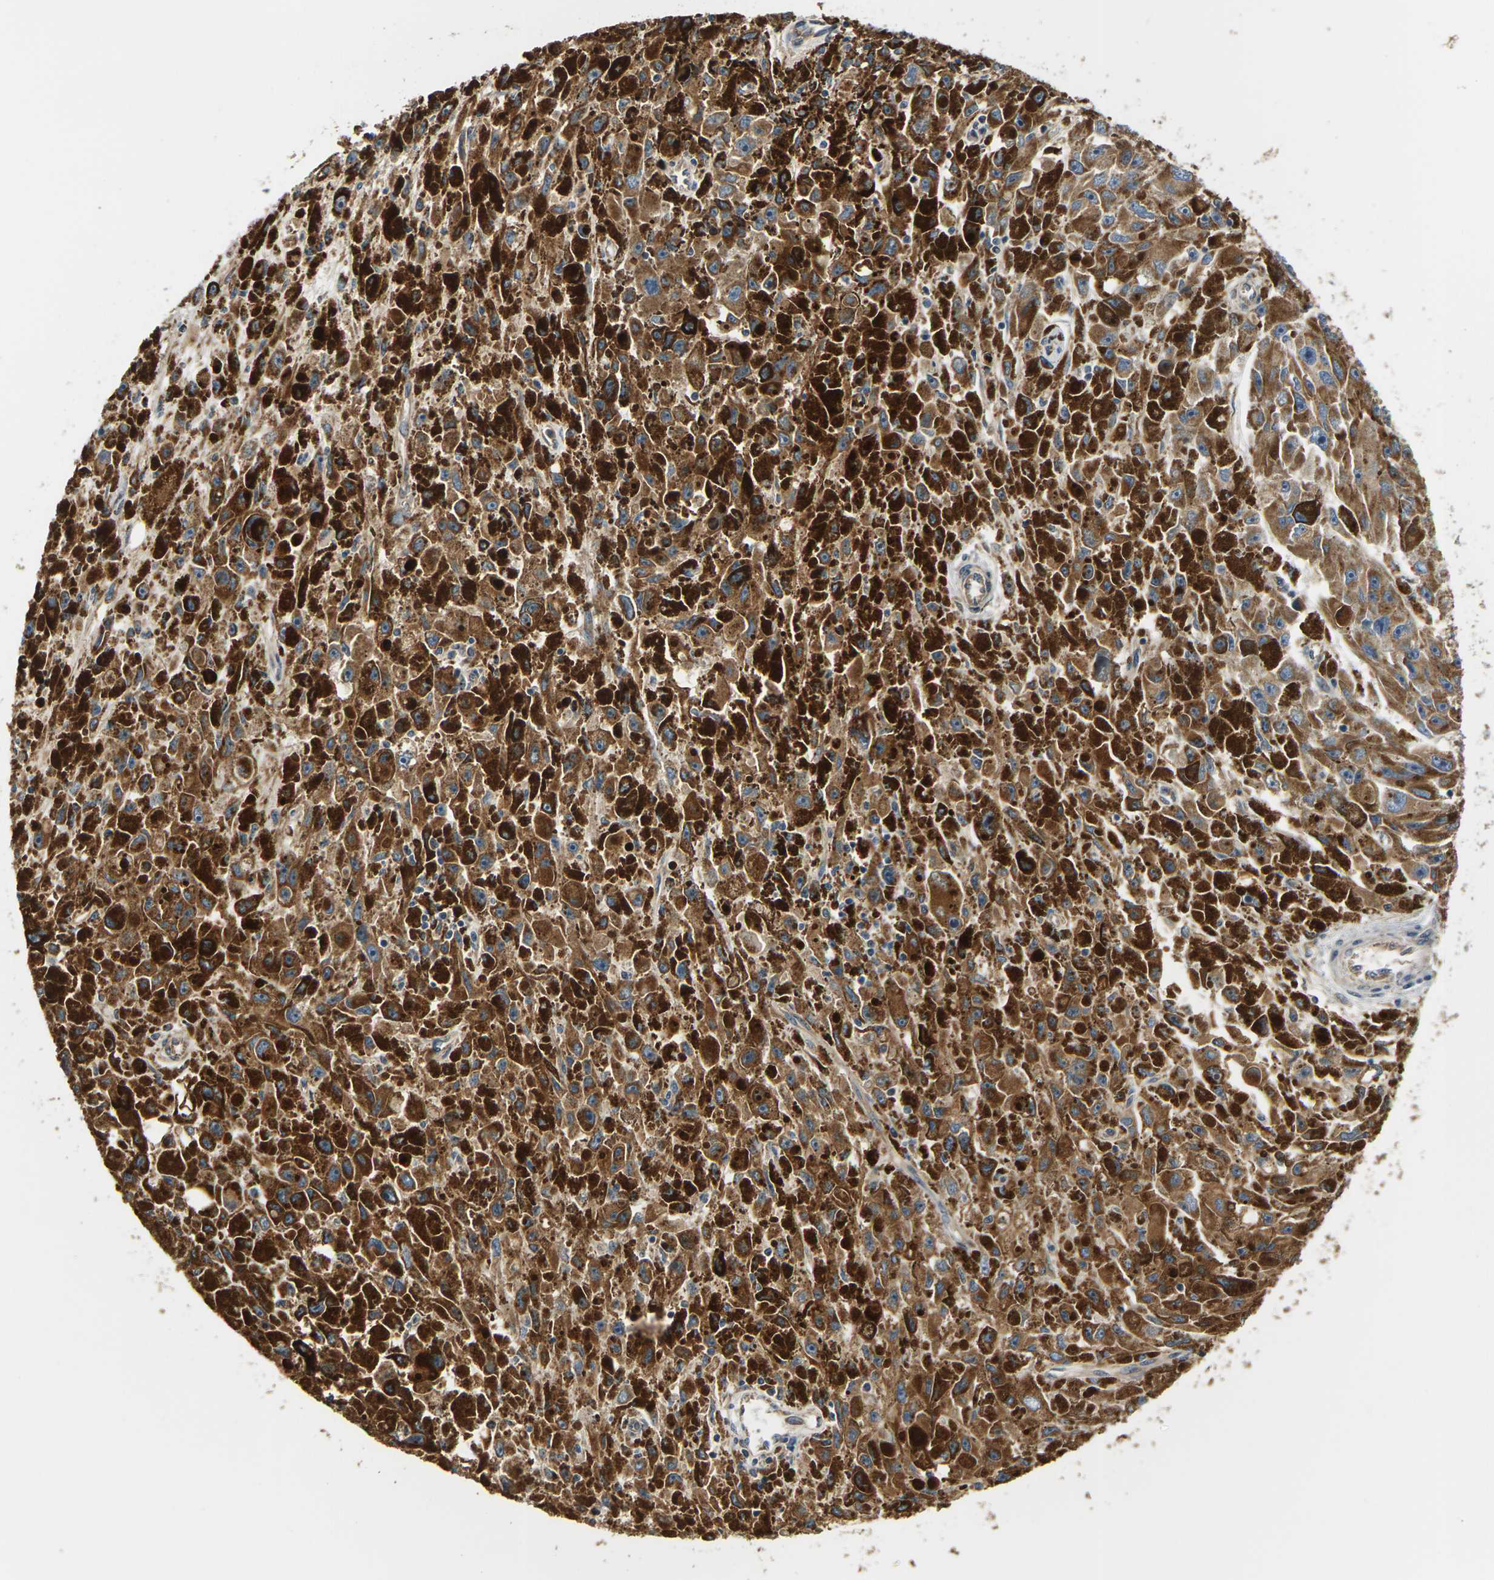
{"staining": {"intensity": "moderate", "quantity": ">75%", "location": "cytoplasmic/membranous"}, "tissue": "melanoma", "cell_type": "Tumor cells", "image_type": "cancer", "snomed": [{"axis": "morphology", "description": "Malignant melanoma, NOS"}, {"axis": "topography", "description": "Skin"}], "caption": "Melanoma stained with a protein marker shows moderate staining in tumor cells.", "gene": "PCDHB4", "patient": {"sex": "female", "age": 104}}